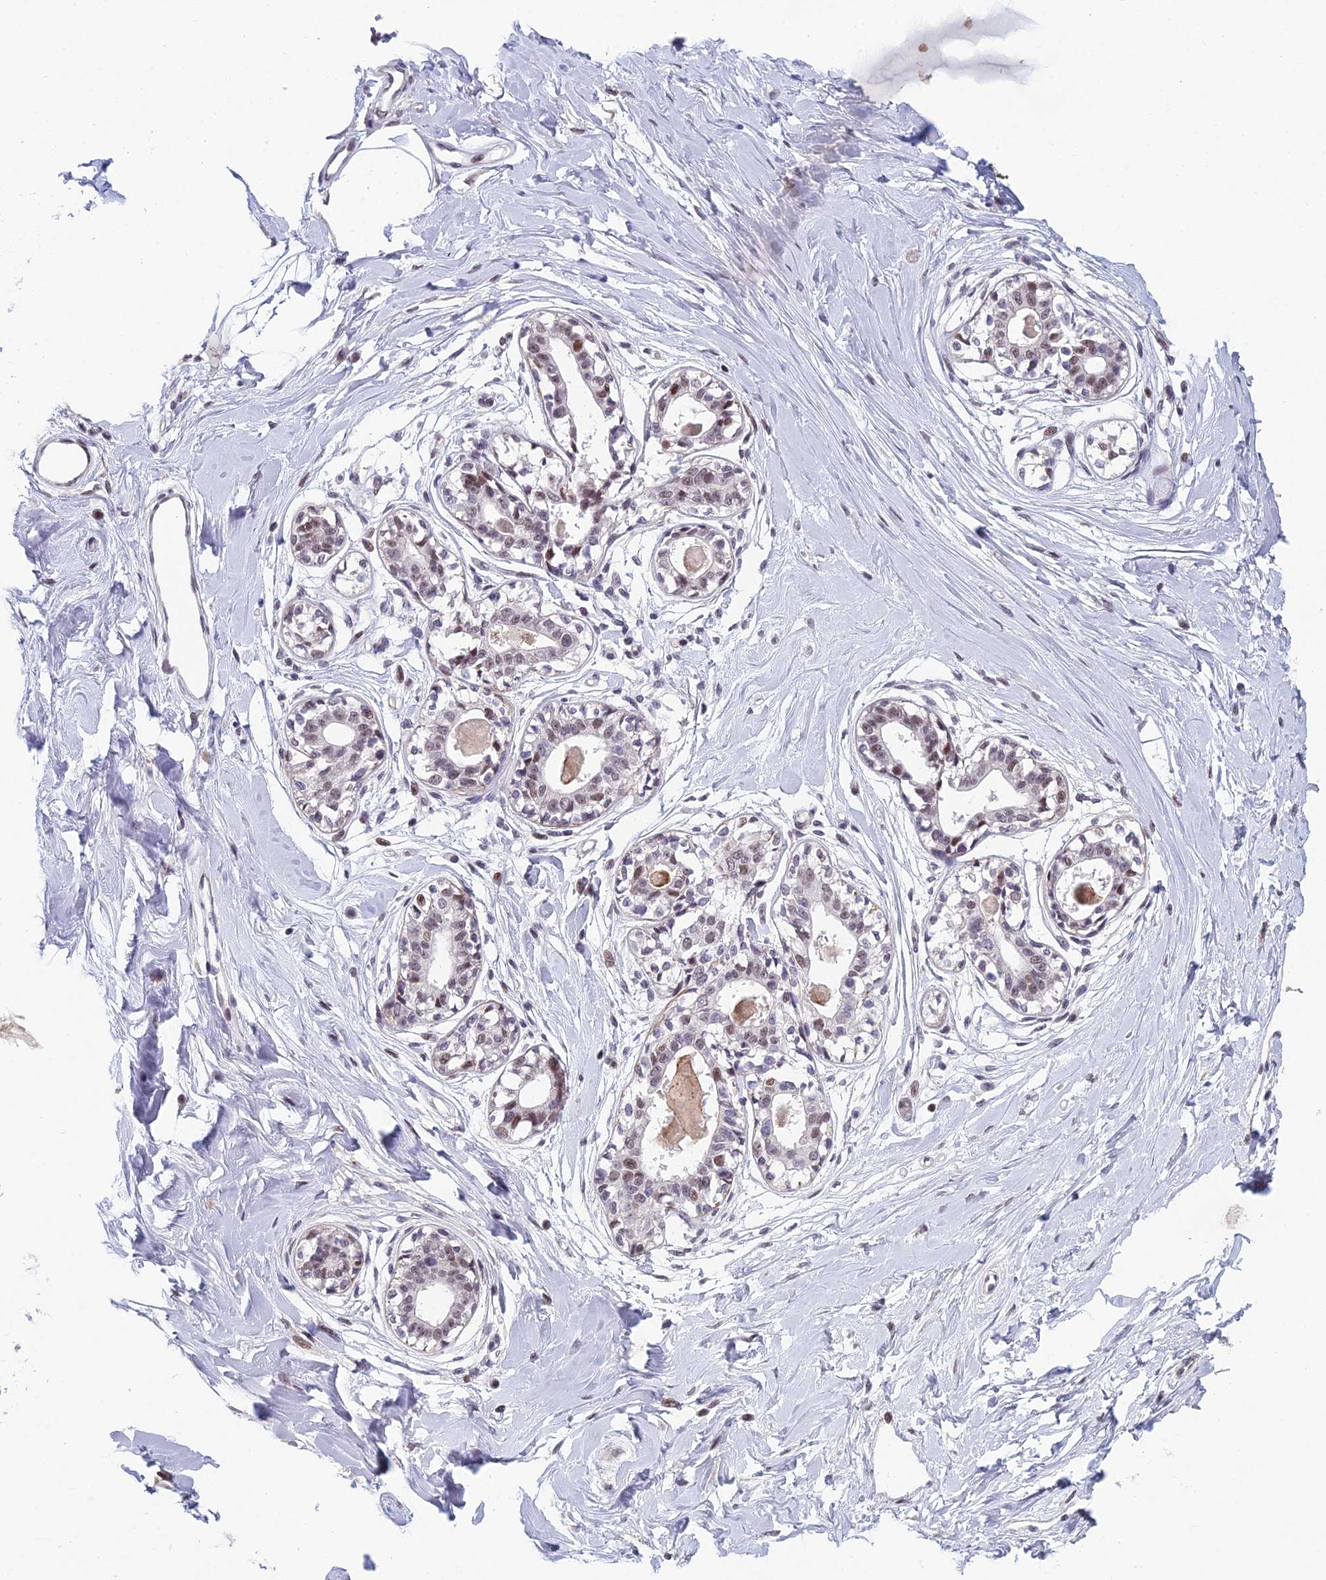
{"staining": {"intensity": "negative", "quantity": "none", "location": "none"}, "tissue": "breast", "cell_type": "Adipocytes", "image_type": "normal", "snomed": [{"axis": "morphology", "description": "Normal tissue, NOS"}, {"axis": "topography", "description": "Breast"}], "caption": "An immunohistochemistry photomicrograph of unremarkable breast is shown. There is no staining in adipocytes of breast.", "gene": "RGS17", "patient": {"sex": "female", "age": 45}}